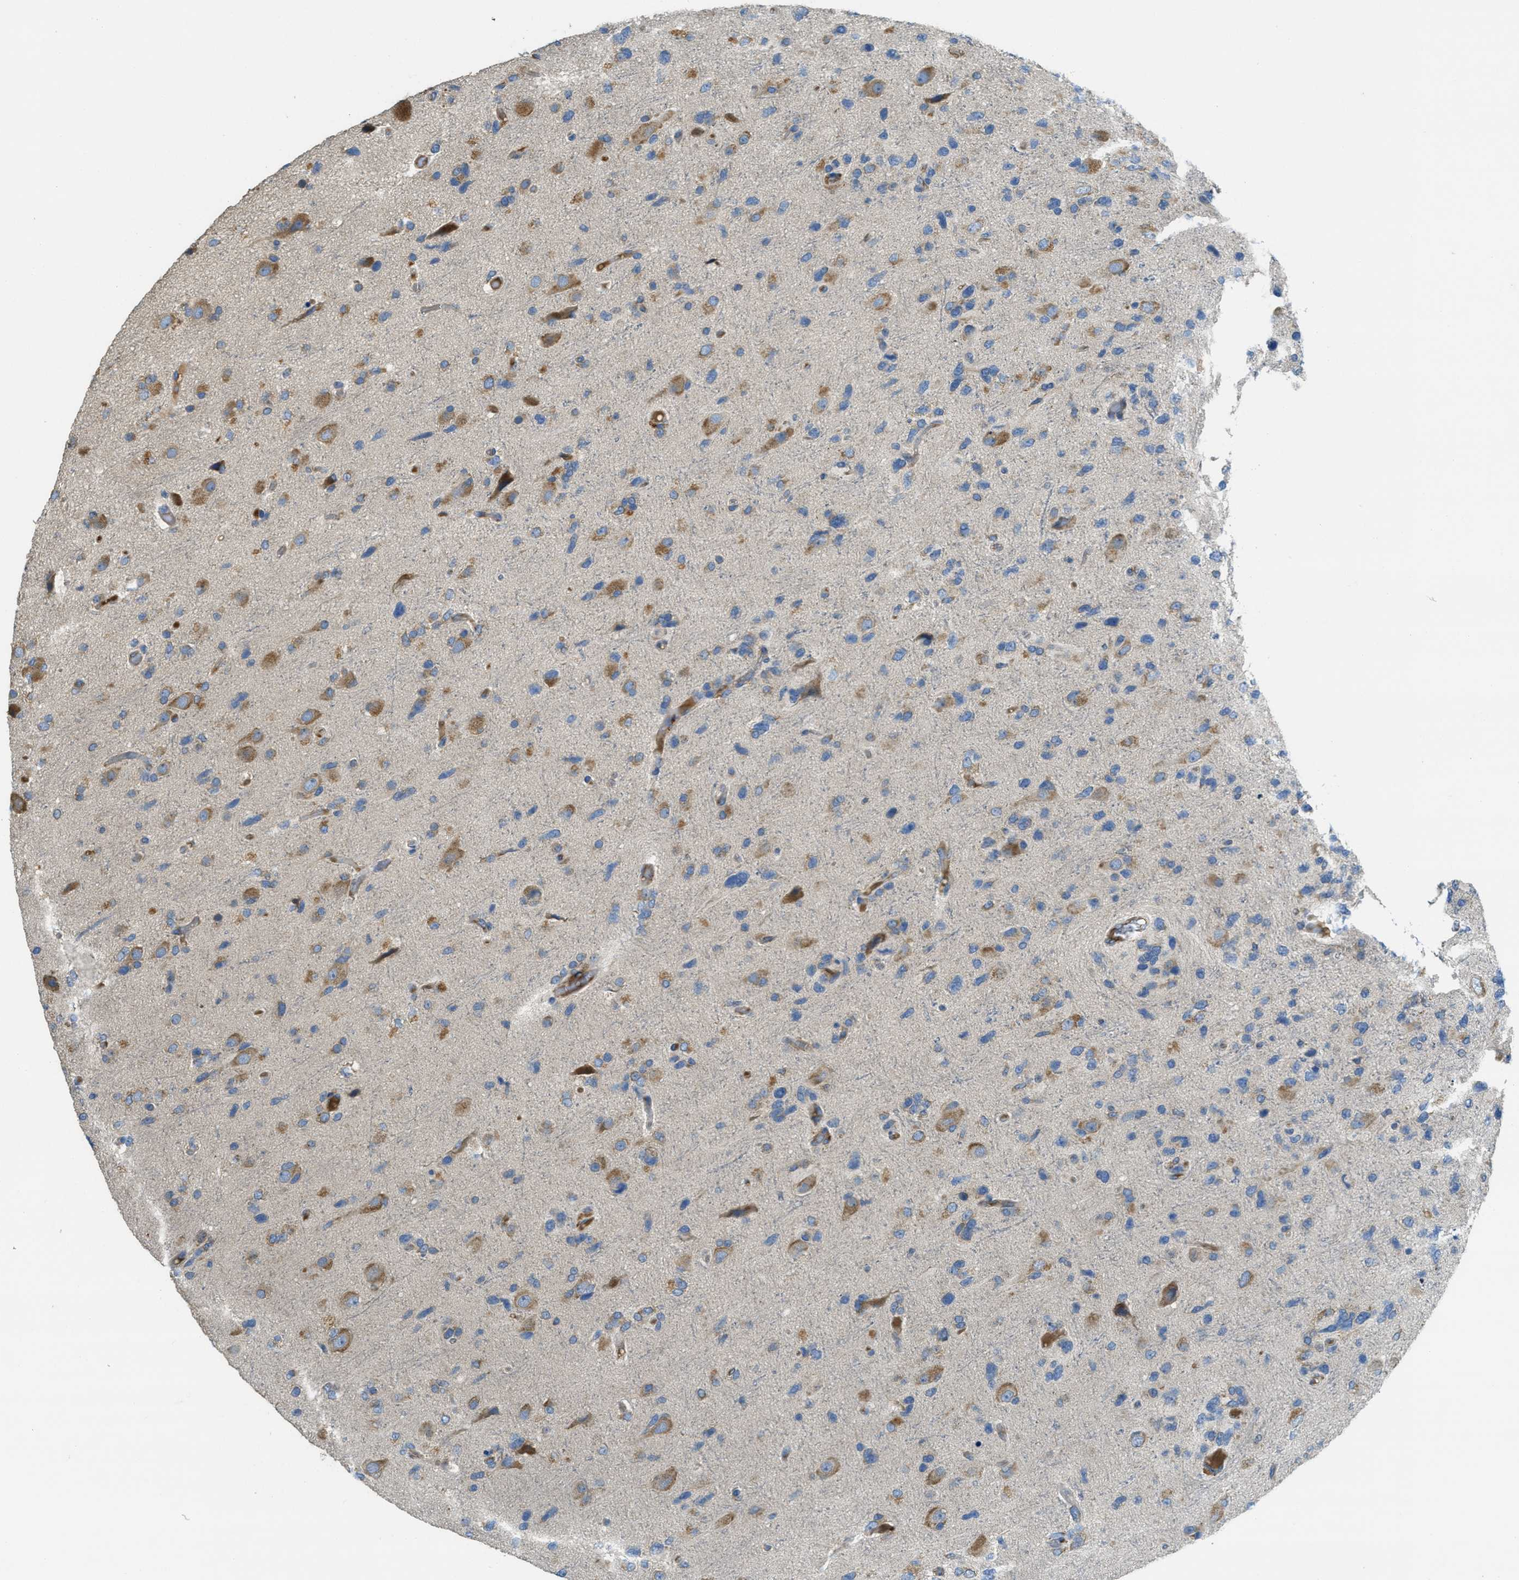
{"staining": {"intensity": "moderate", "quantity": "<25%", "location": "cytoplasmic/membranous"}, "tissue": "glioma", "cell_type": "Tumor cells", "image_type": "cancer", "snomed": [{"axis": "morphology", "description": "Glioma, malignant, High grade"}, {"axis": "topography", "description": "Brain"}], "caption": "Malignant glioma (high-grade) tissue displays moderate cytoplasmic/membranous positivity in approximately <25% of tumor cells (Brightfield microscopy of DAB IHC at high magnification).", "gene": "SSR1", "patient": {"sex": "female", "age": 58}}